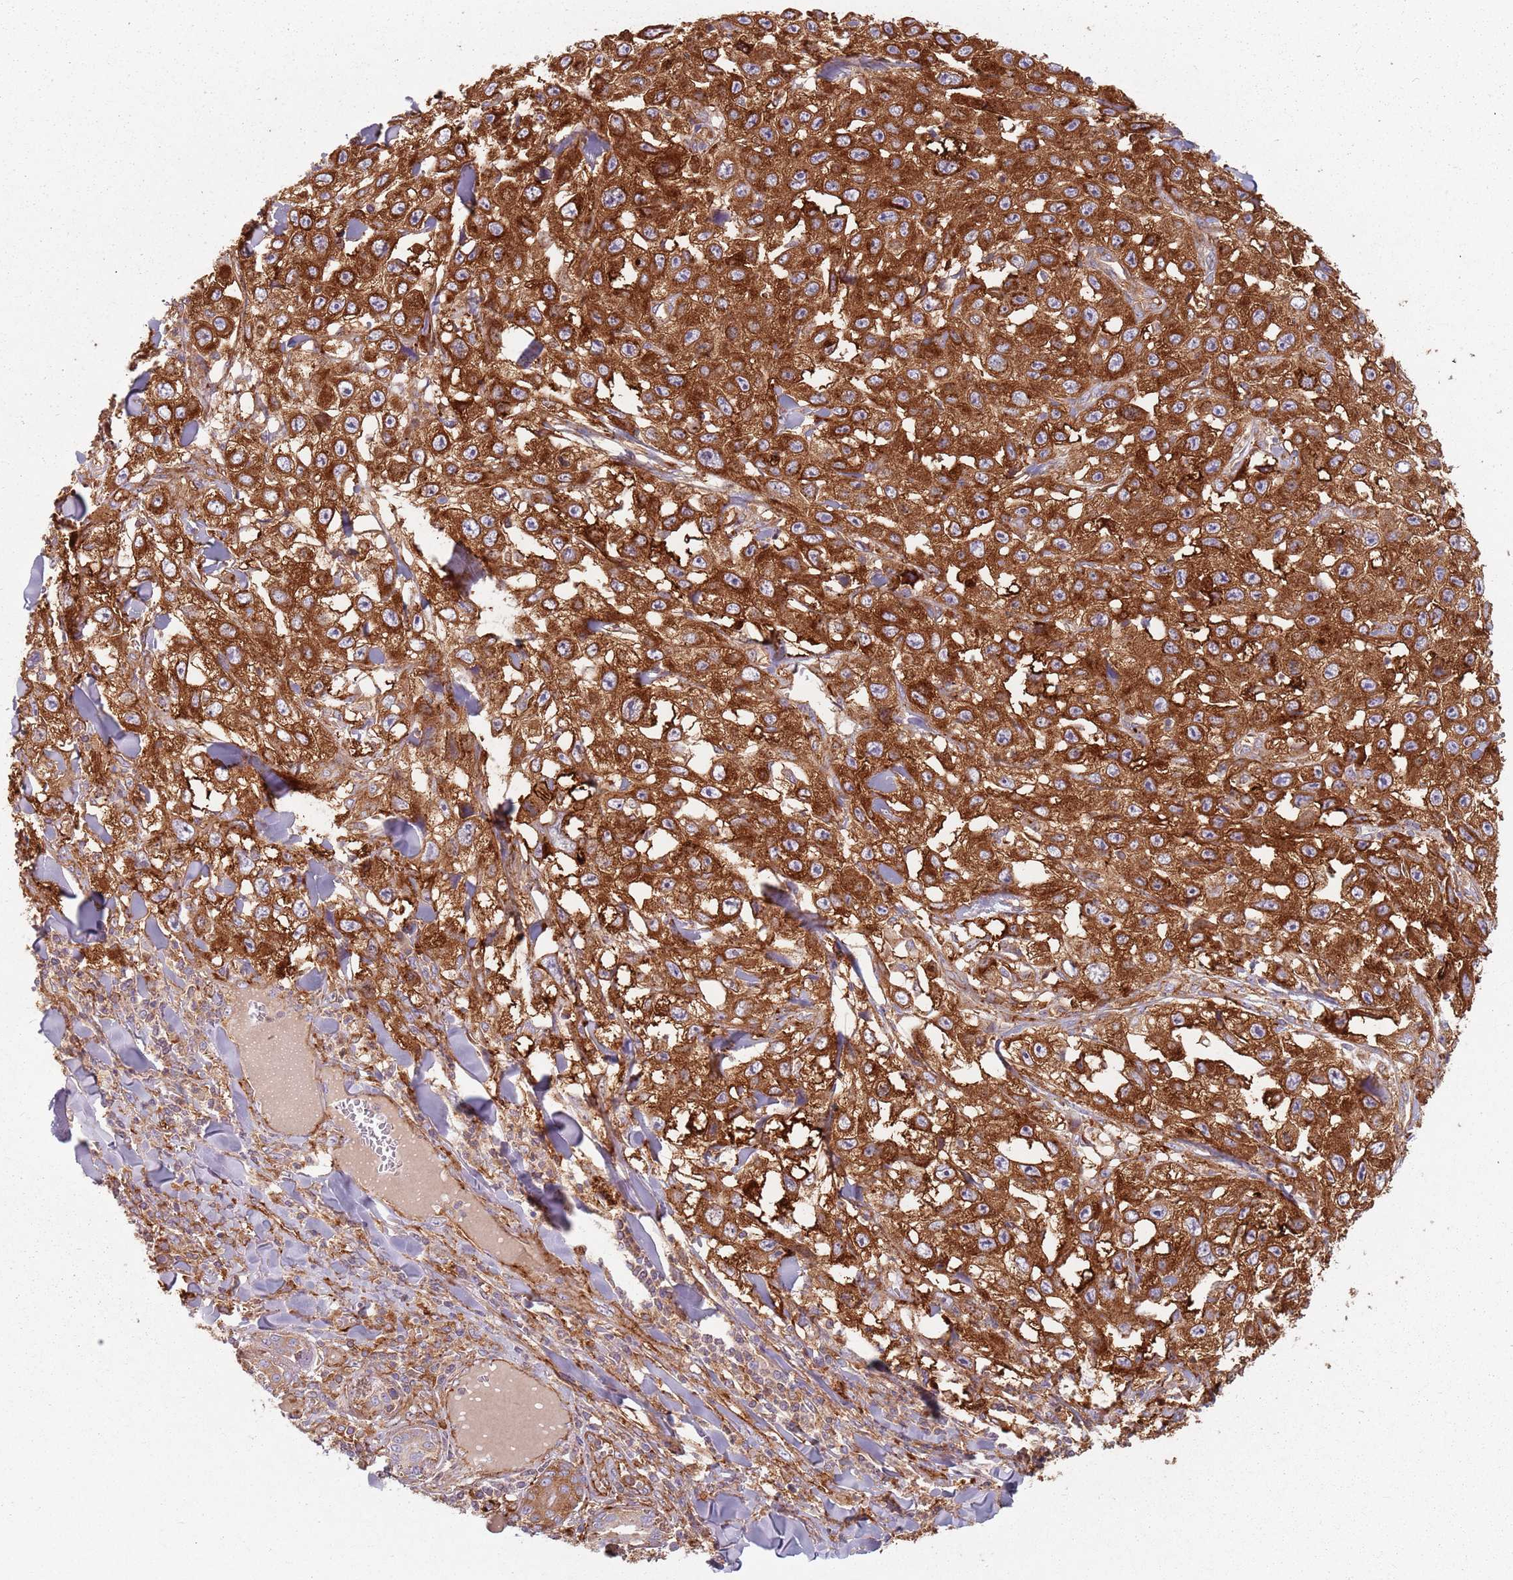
{"staining": {"intensity": "strong", "quantity": ">75%", "location": "cytoplasmic/membranous"}, "tissue": "skin cancer", "cell_type": "Tumor cells", "image_type": "cancer", "snomed": [{"axis": "morphology", "description": "Squamous cell carcinoma, NOS"}, {"axis": "topography", "description": "Skin"}], "caption": "Protein expression analysis of skin cancer (squamous cell carcinoma) demonstrates strong cytoplasmic/membranous staining in approximately >75% of tumor cells.", "gene": "TPD52L2", "patient": {"sex": "male", "age": 82}}